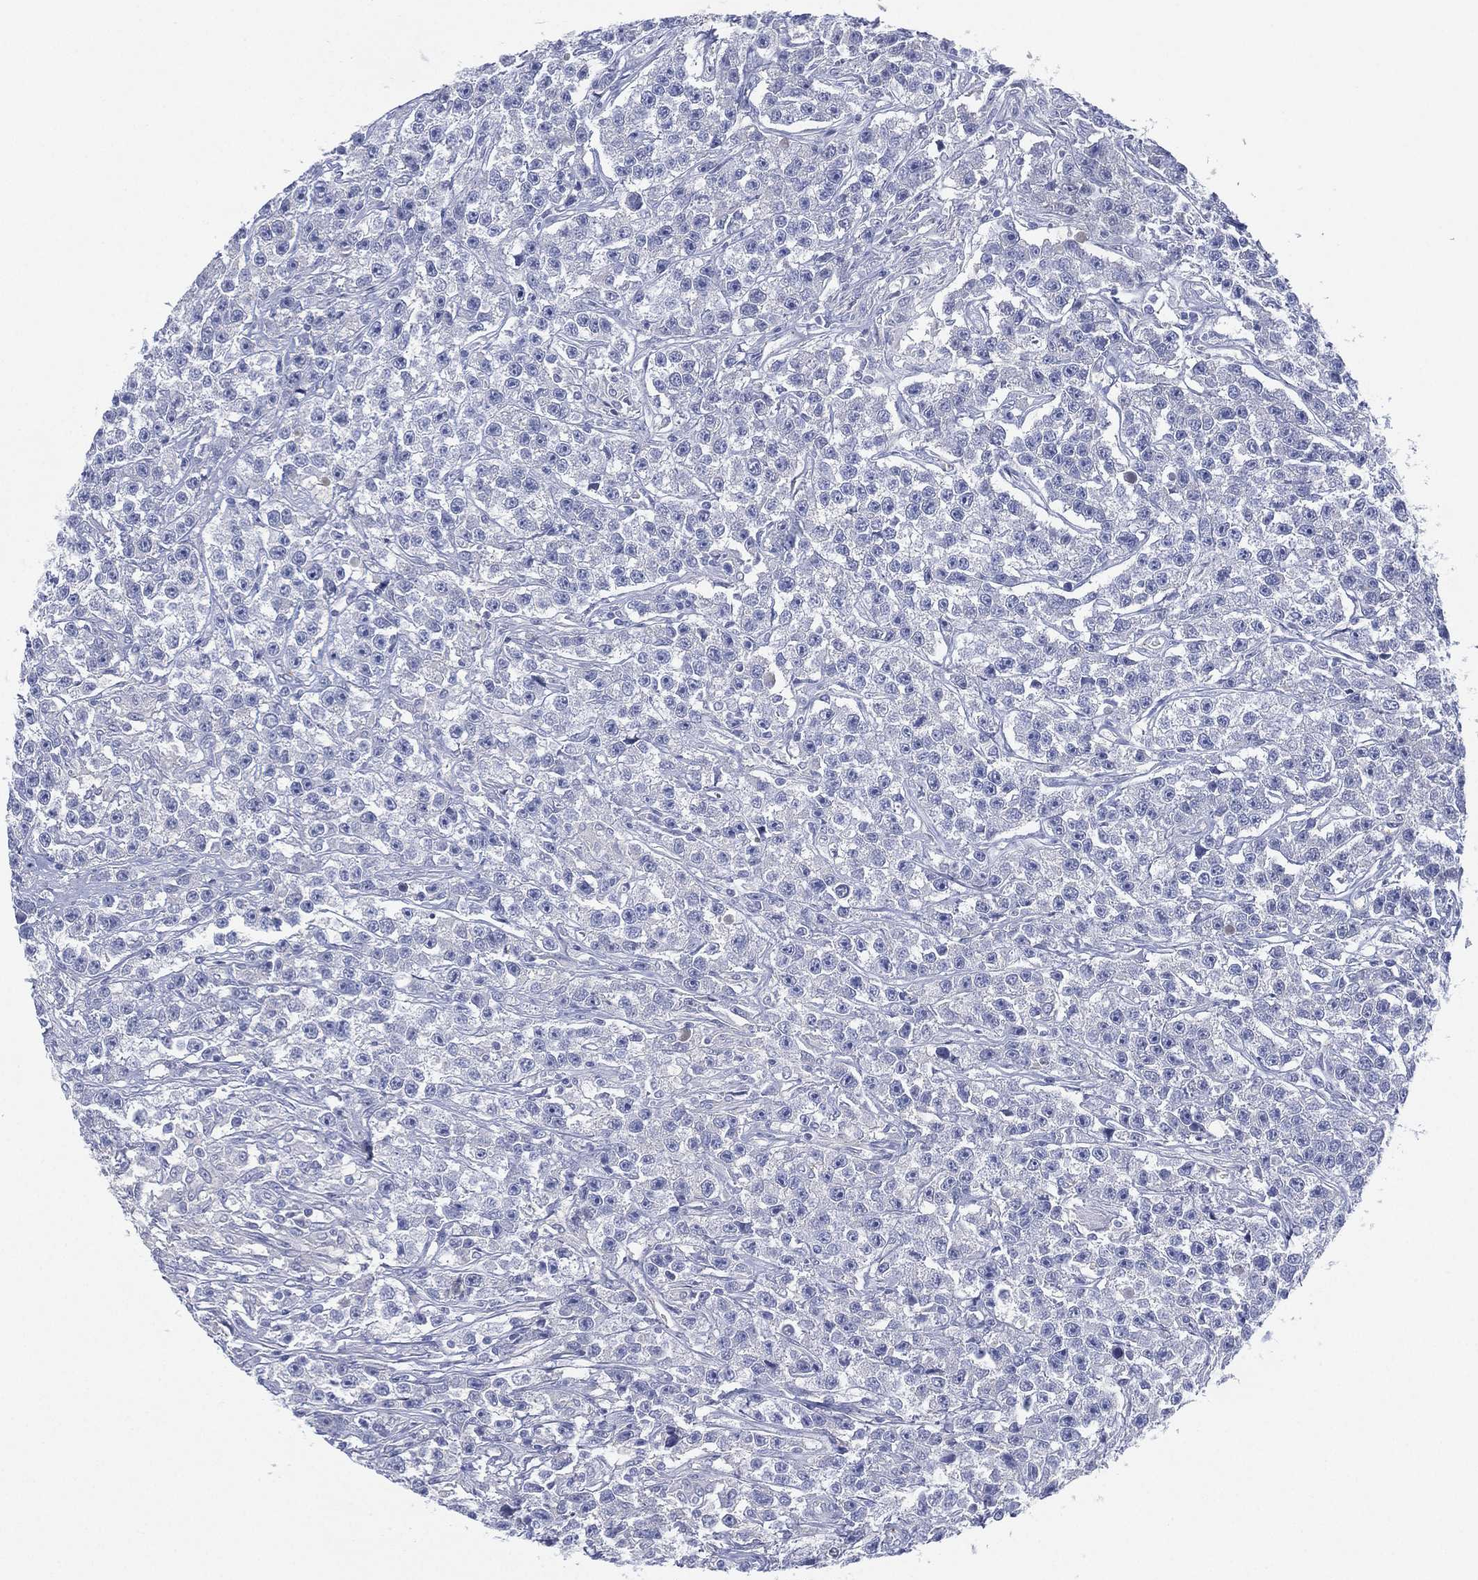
{"staining": {"intensity": "negative", "quantity": "none", "location": "none"}, "tissue": "testis cancer", "cell_type": "Tumor cells", "image_type": "cancer", "snomed": [{"axis": "morphology", "description": "Seminoma, NOS"}, {"axis": "topography", "description": "Testis"}], "caption": "High power microscopy micrograph of an immunohistochemistry (IHC) image of testis cancer, revealing no significant staining in tumor cells. Brightfield microscopy of immunohistochemistry (IHC) stained with DAB (3,3'-diaminobenzidine) (brown) and hematoxylin (blue), captured at high magnification.", "gene": "CYP2D6", "patient": {"sex": "male", "age": 59}}